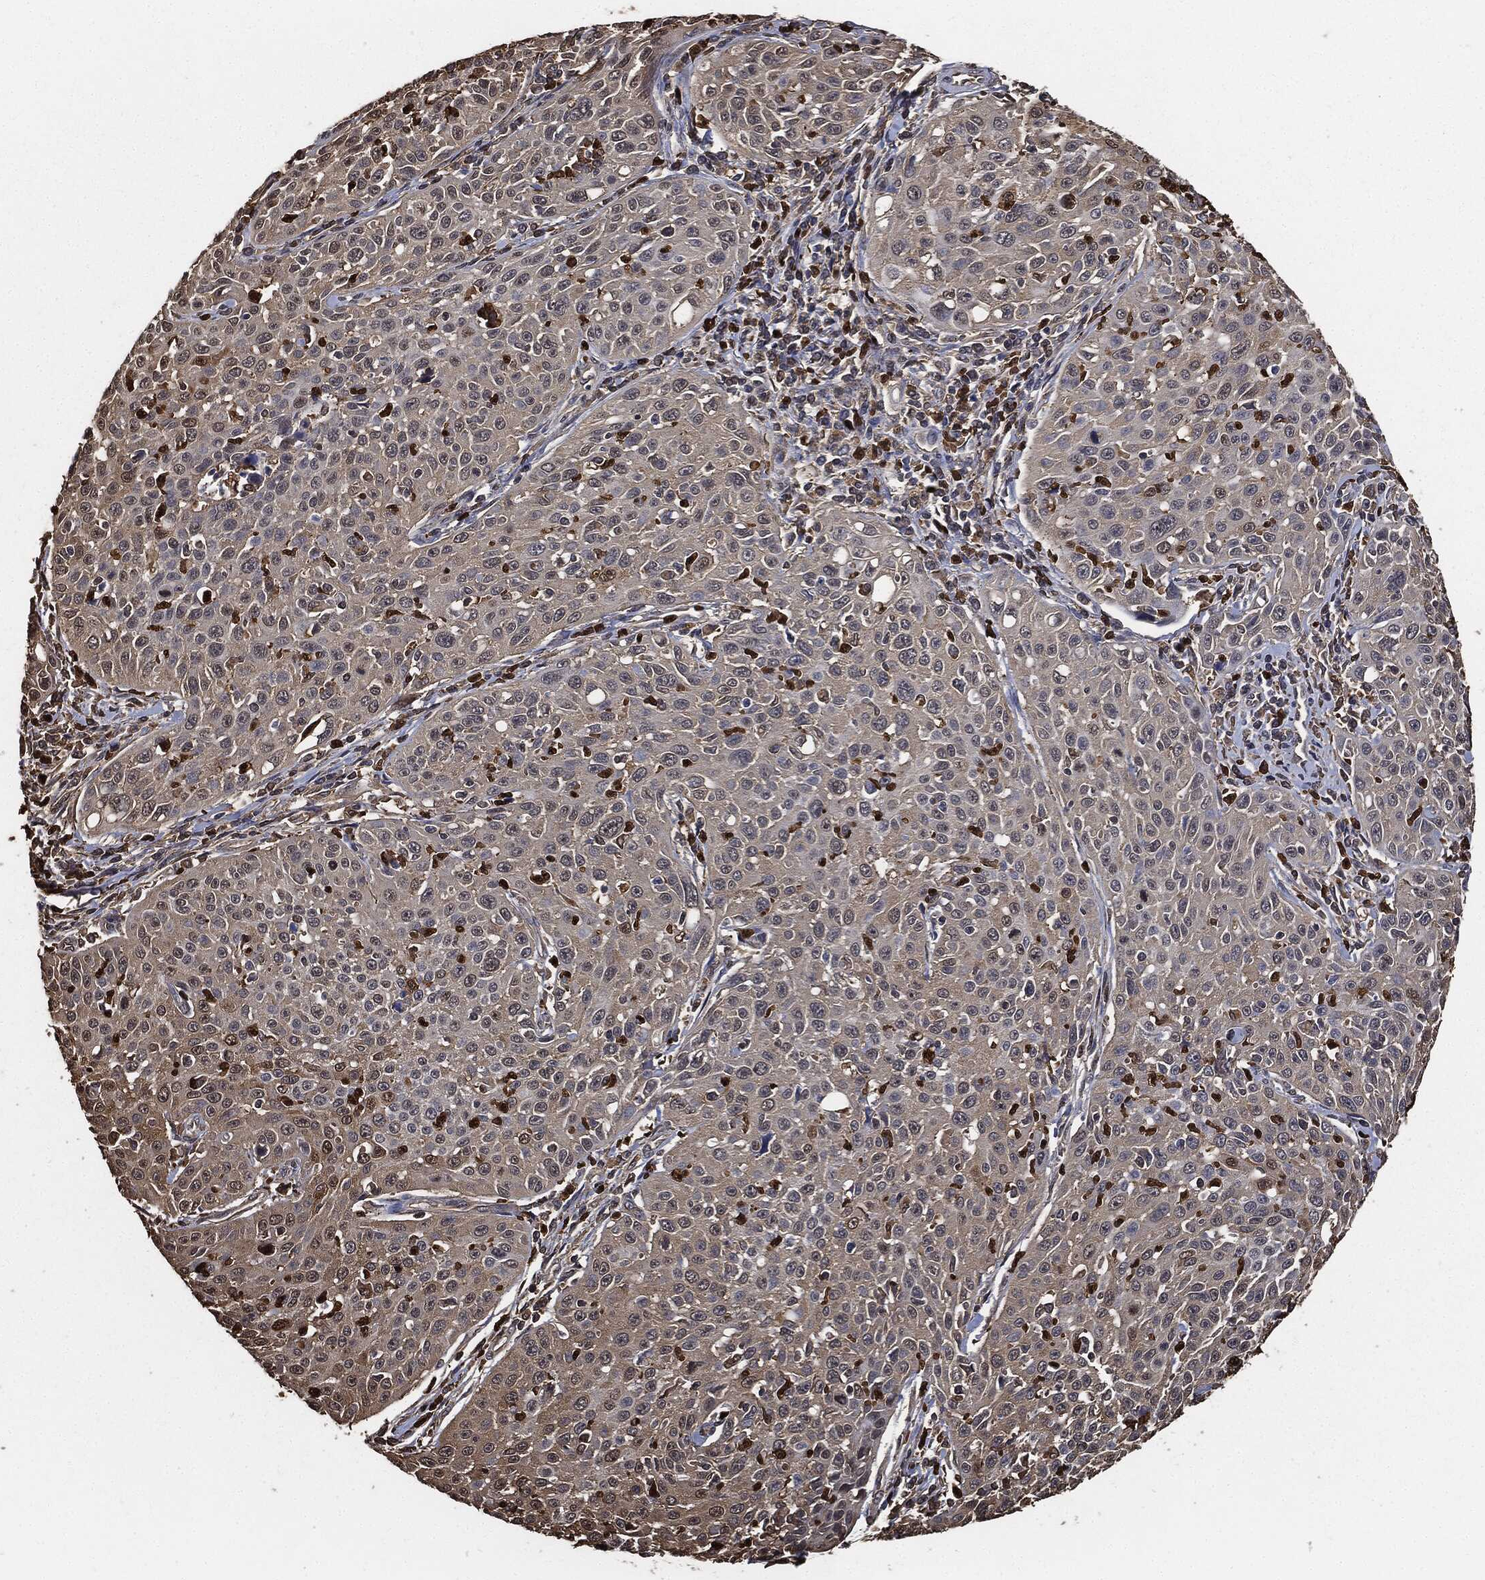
{"staining": {"intensity": "weak", "quantity": "25%-75%", "location": "cytoplasmic/membranous"}, "tissue": "cervical cancer", "cell_type": "Tumor cells", "image_type": "cancer", "snomed": [{"axis": "morphology", "description": "Squamous cell carcinoma, NOS"}, {"axis": "topography", "description": "Cervix"}], "caption": "Immunohistochemistry staining of squamous cell carcinoma (cervical), which shows low levels of weak cytoplasmic/membranous expression in about 25%-75% of tumor cells indicating weak cytoplasmic/membranous protein positivity. The staining was performed using DAB (brown) for protein detection and nuclei were counterstained in hematoxylin (blue).", "gene": "S100A9", "patient": {"sex": "female", "age": 26}}